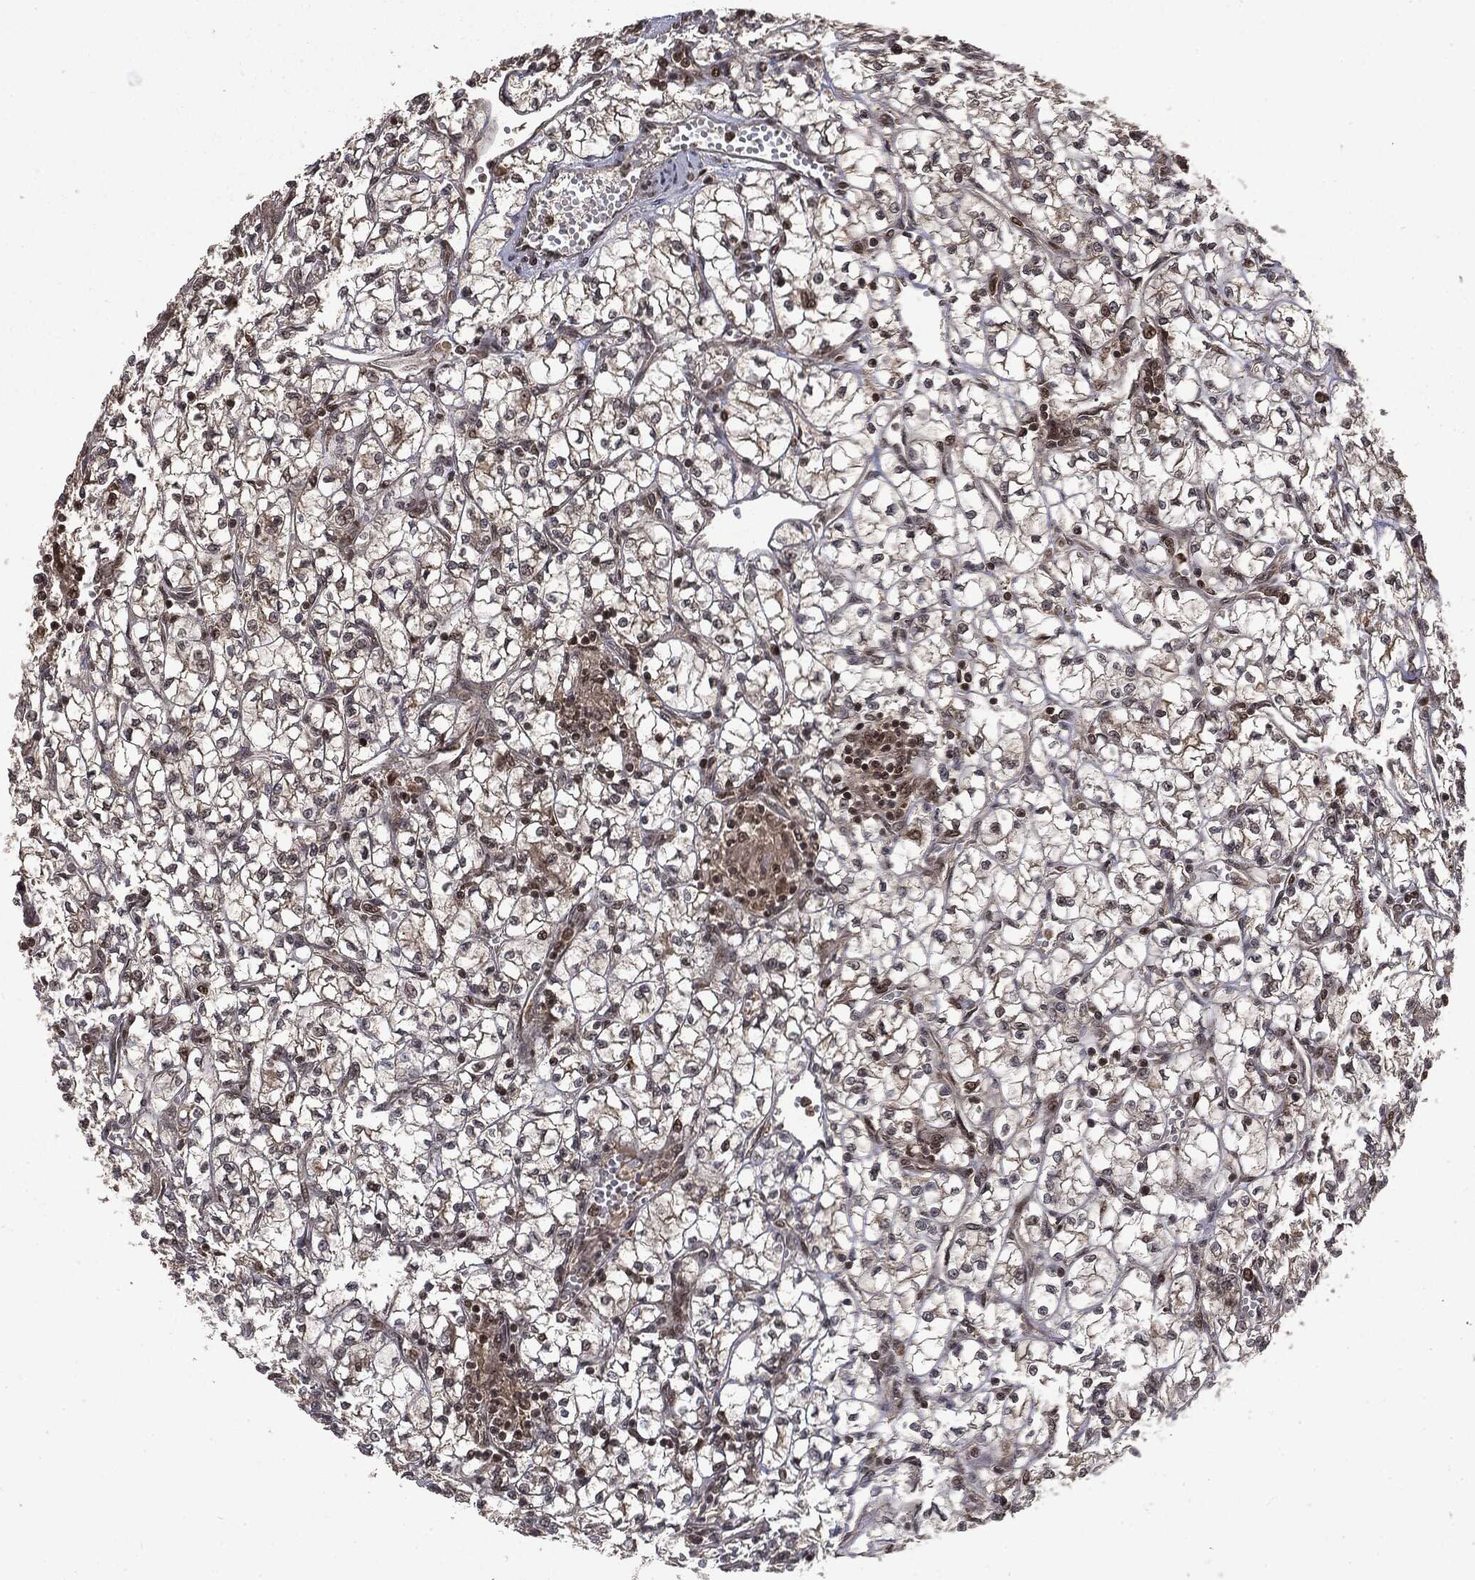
{"staining": {"intensity": "negative", "quantity": "none", "location": "none"}, "tissue": "renal cancer", "cell_type": "Tumor cells", "image_type": "cancer", "snomed": [{"axis": "morphology", "description": "Adenocarcinoma, NOS"}, {"axis": "topography", "description": "Kidney"}], "caption": "IHC of renal cancer shows no positivity in tumor cells.", "gene": "CTDP1", "patient": {"sex": "female", "age": 64}}